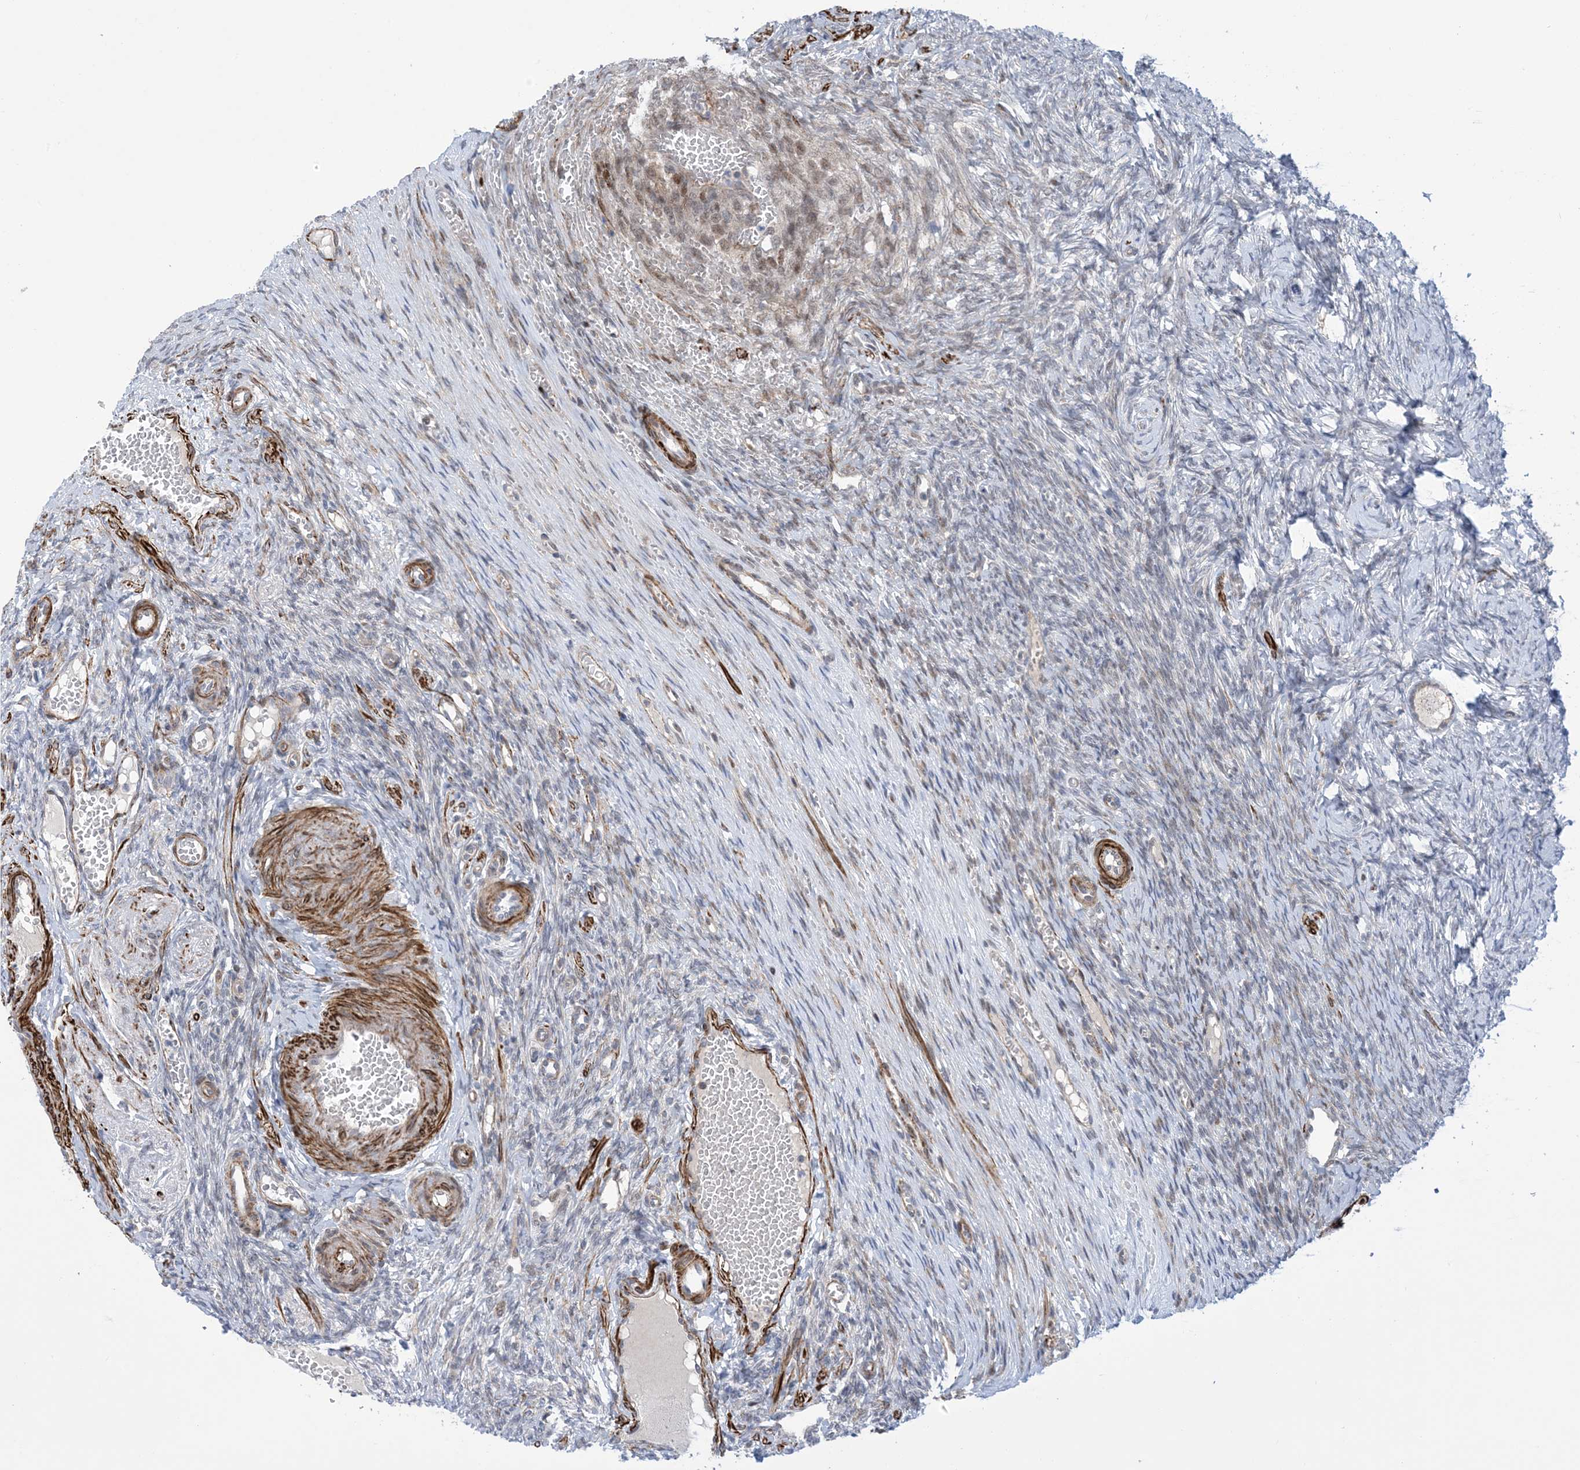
{"staining": {"intensity": "negative", "quantity": "none", "location": "none"}, "tissue": "ovary", "cell_type": "Follicle cells", "image_type": "normal", "snomed": [{"axis": "morphology", "description": "Adenocarcinoma, NOS"}, {"axis": "topography", "description": "Endometrium"}], "caption": "Immunohistochemistry (IHC) photomicrograph of unremarkable ovary: ovary stained with DAB (3,3'-diaminobenzidine) reveals no significant protein expression in follicle cells.", "gene": "ZNF8", "patient": {"sex": "female", "age": 32}}